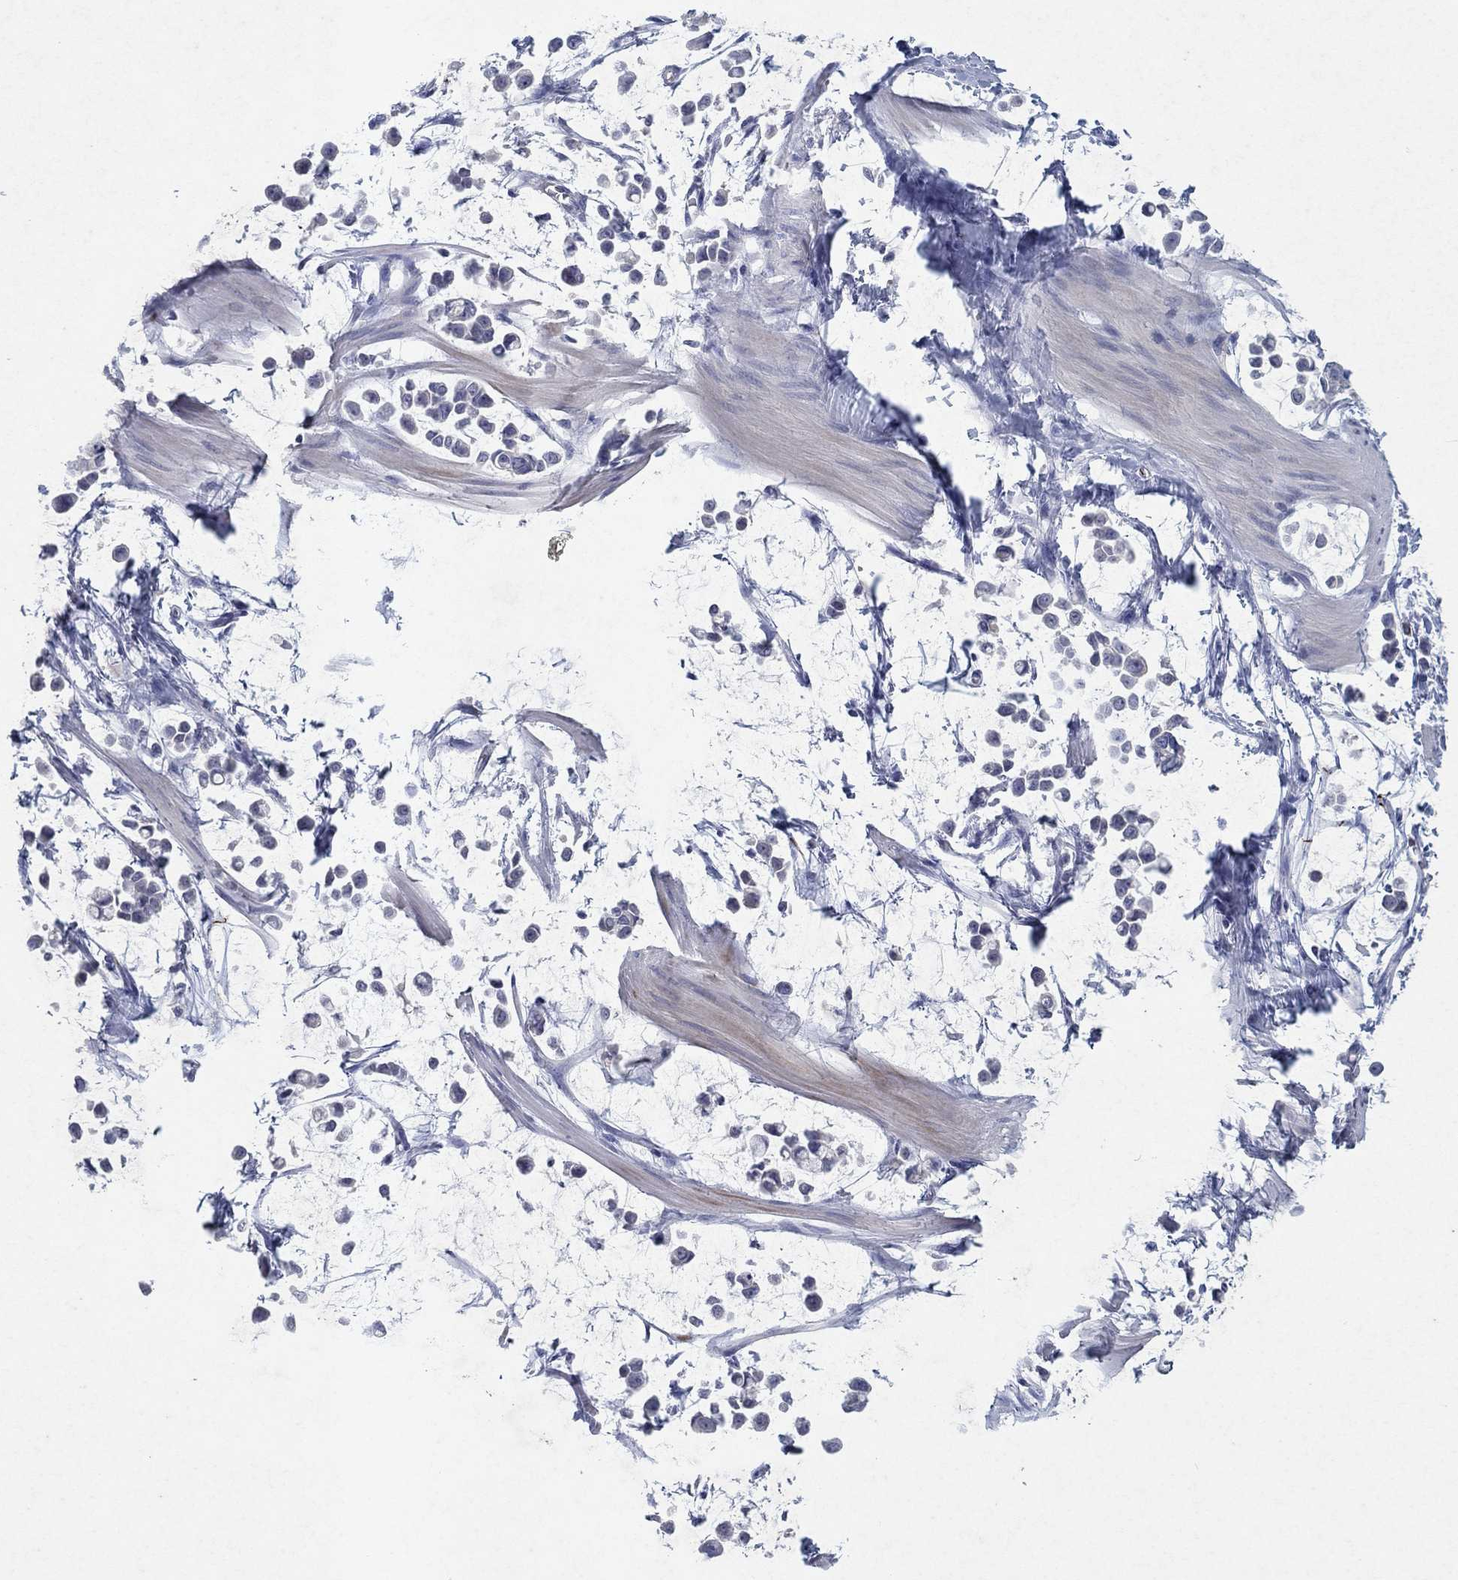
{"staining": {"intensity": "negative", "quantity": "none", "location": "none"}, "tissue": "stomach cancer", "cell_type": "Tumor cells", "image_type": "cancer", "snomed": [{"axis": "morphology", "description": "Adenocarcinoma, NOS"}, {"axis": "topography", "description": "Stomach"}], "caption": "A high-resolution photomicrograph shows IHC staining of adenocarcinoma (stomach), which demonstrates no significant expression in tumor cells. (IHC, brightfield microscopy, high magnification).", "gene": "KRT40", "patient": {"sex": "male", "age": 82}}